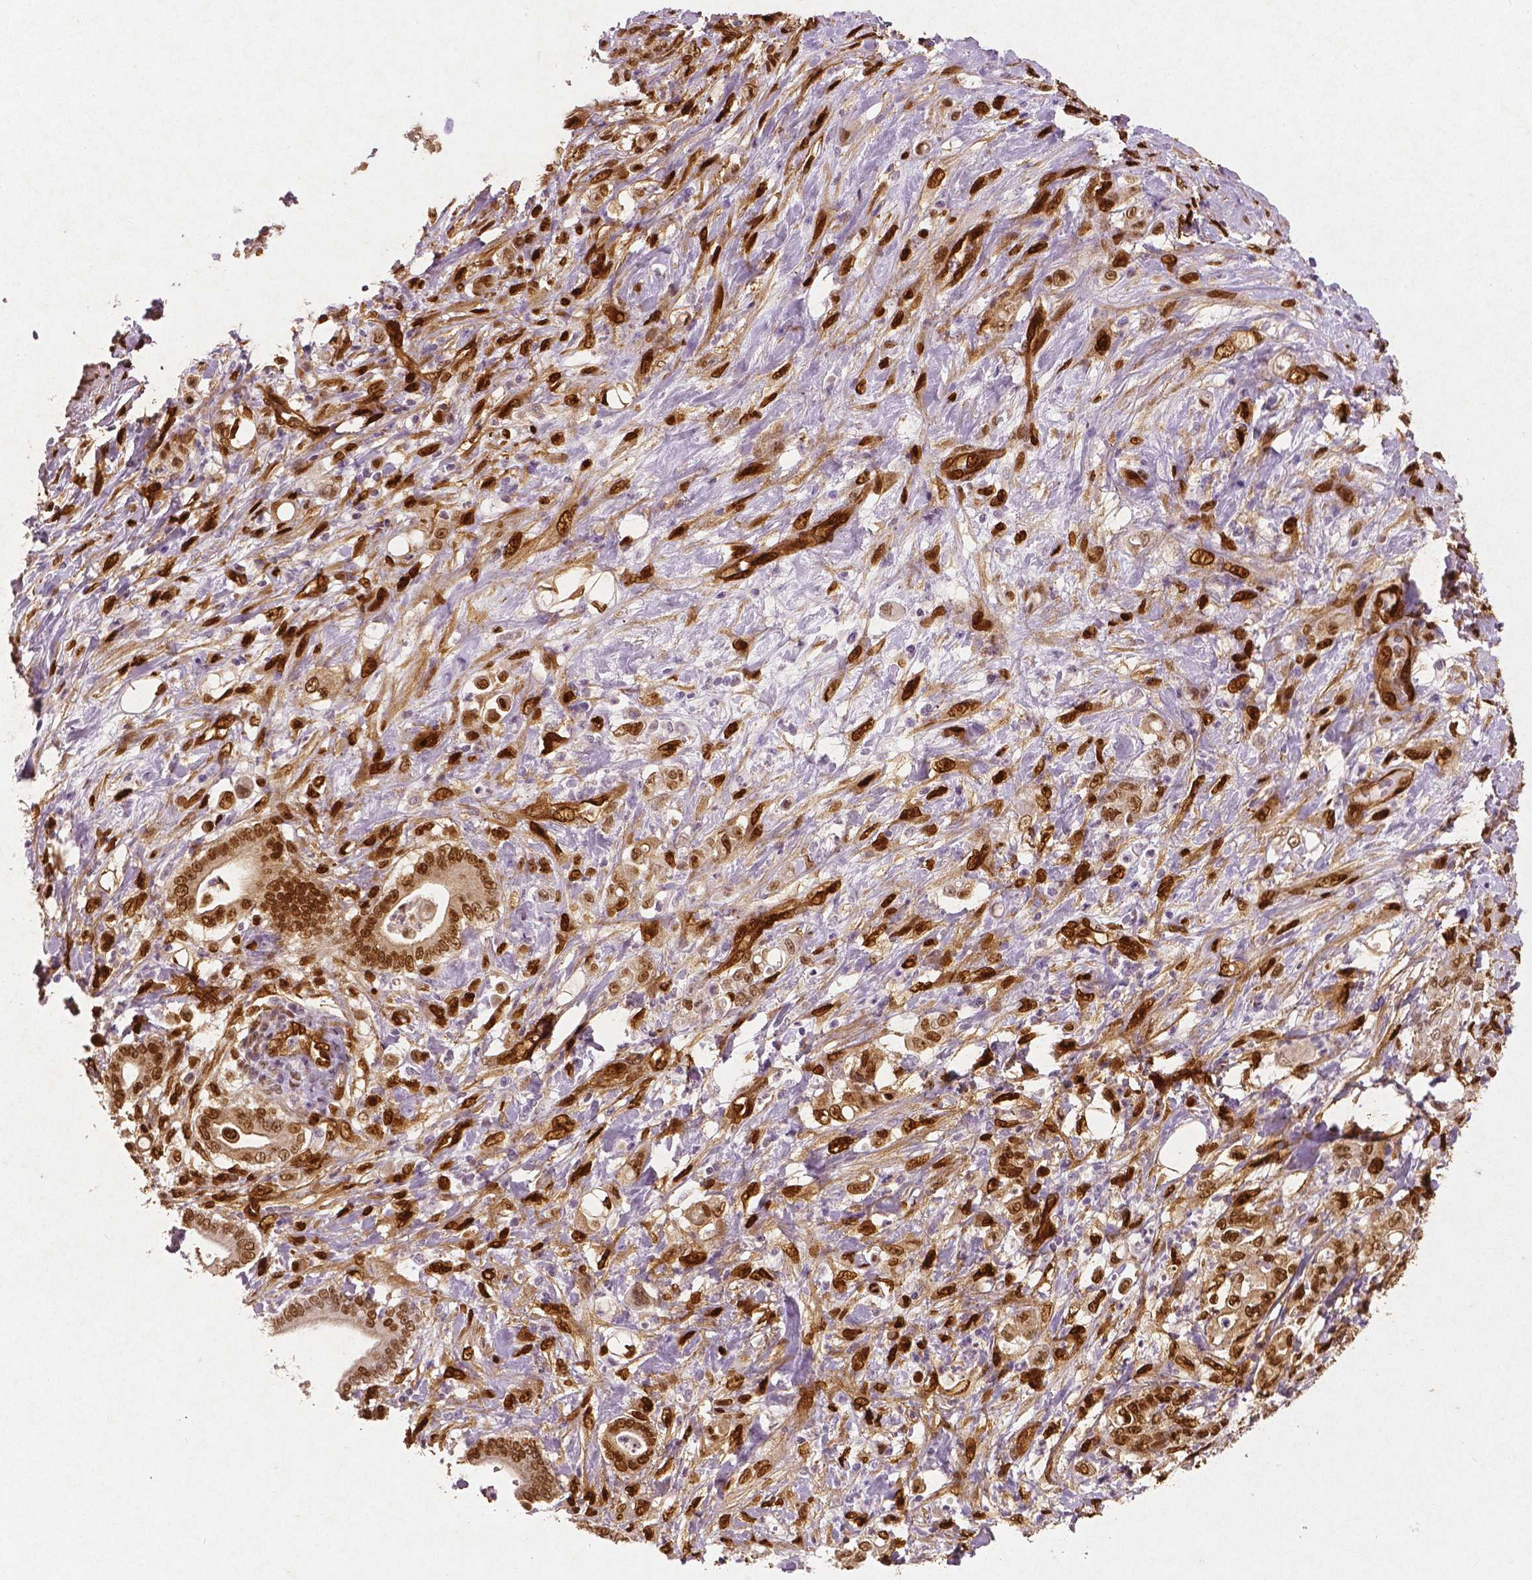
{"staining": {"intensity": "moderate", "quantity": ">75%", "location": "cytoplasmic/membranous,nuclear"}, "tissue": "stomach cancer", "cell_type": "Tumor cells", "image_type": "cancer", "snomed": [{"axis": "morphology", "description": "Adenocarcinoma, NOS"}, {"axis": "topography", "description": "Stomach"}], "caption": "Immunohistochemical staining of human stomach cancer demonstrates moderate cytoplasmic/membranous and nuclear protein expression in about >75% of tumor cells.", "gene": "WWTR1", "patient": {"sex": "female", "age": 79}}